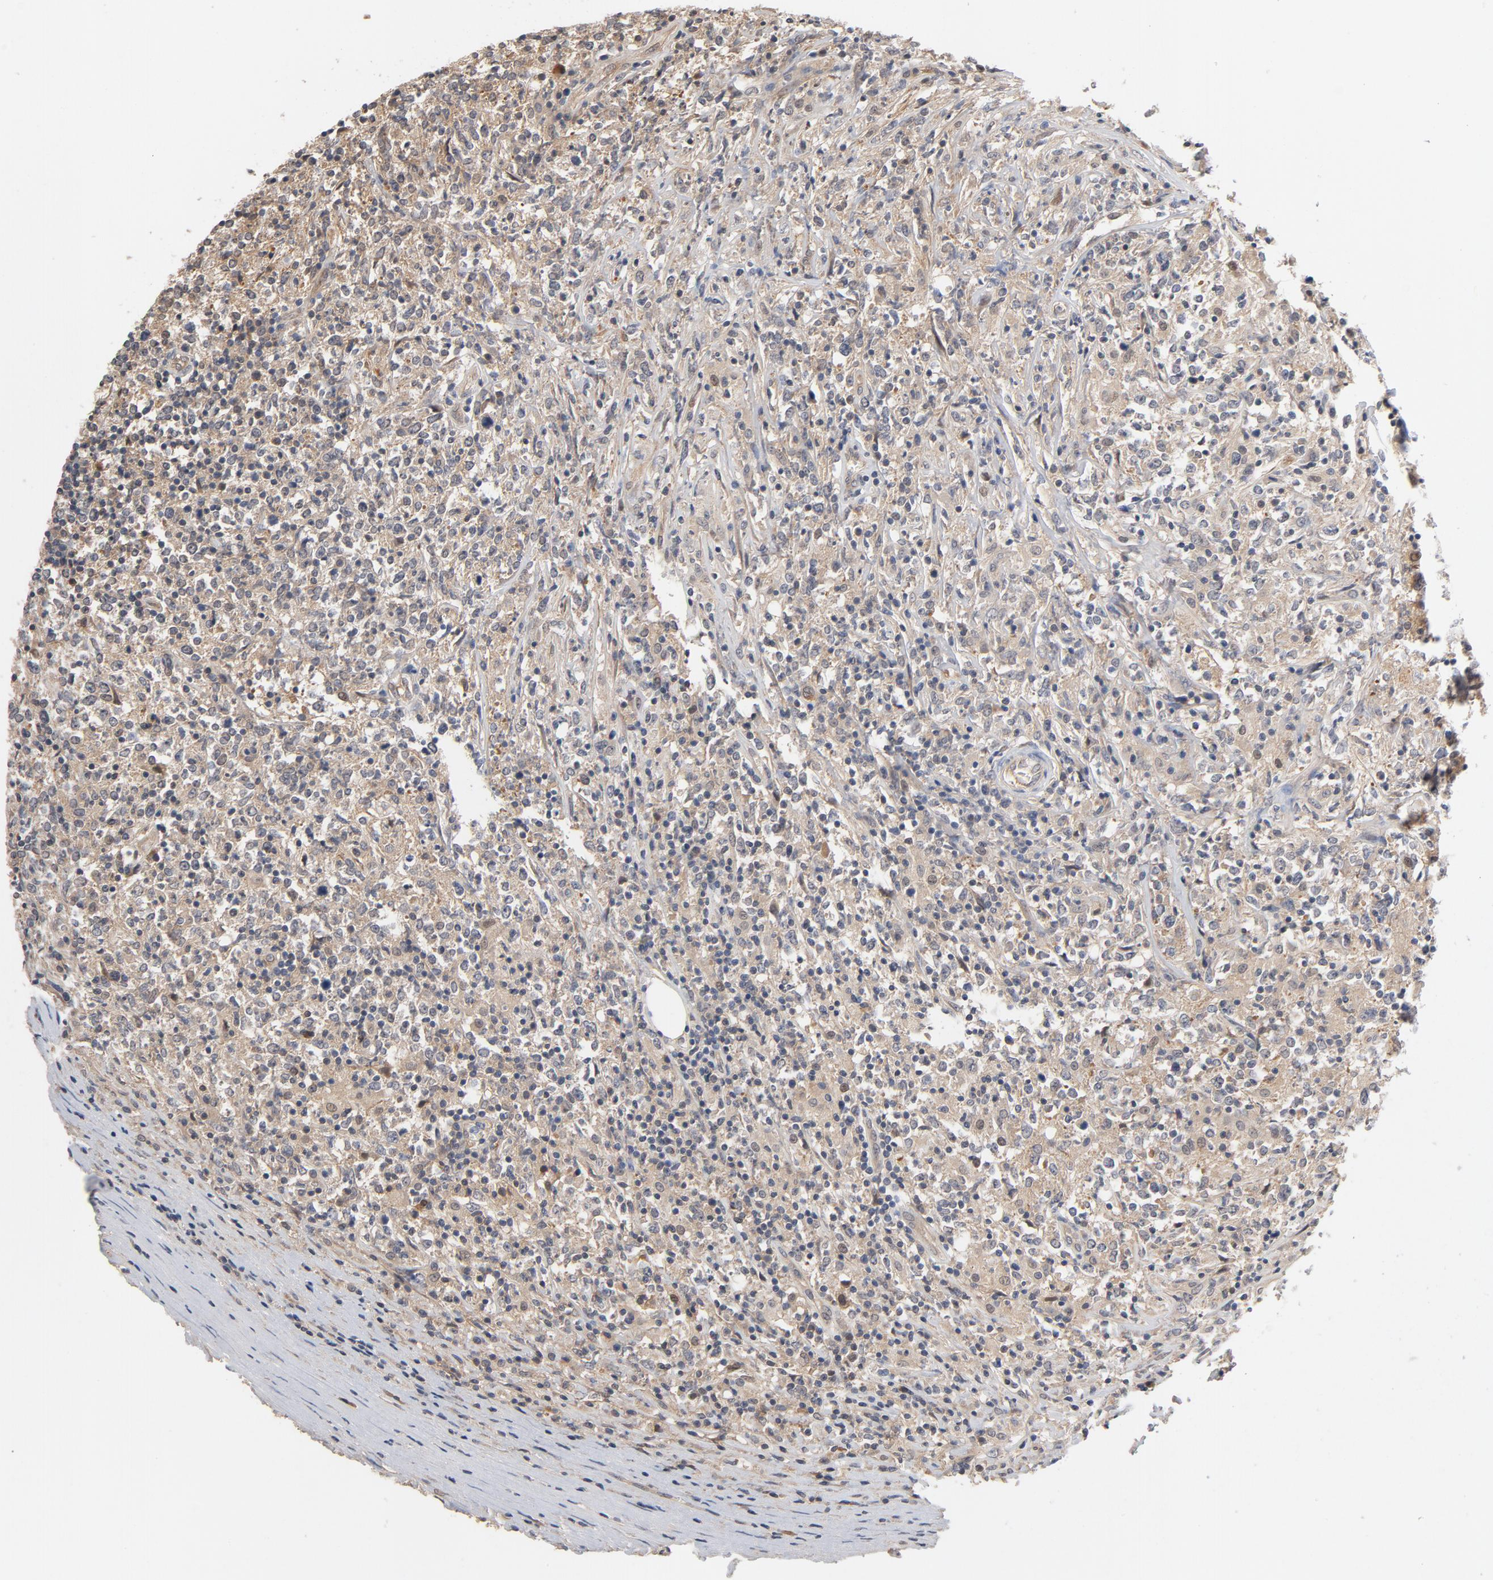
{"staining": {"intensity": "negative", "quantity": "none", "location": "none"}, "tissue": "lymphoma", "cell_type": "Tumor cells", "image_type": "cancer", "snomed": [{"axis": "morphology", "description": "Malignant lymphoma, non-Hodgkin's type, High grade"}, {"axis": "topography", "description": "Lymph node"}], "caption": "The IHC micrograph has no significant positivity in tumor cells of lymphoma tissue.", "gene": "PITPNM2", "patient": {"sex": "female", "age": 84}}